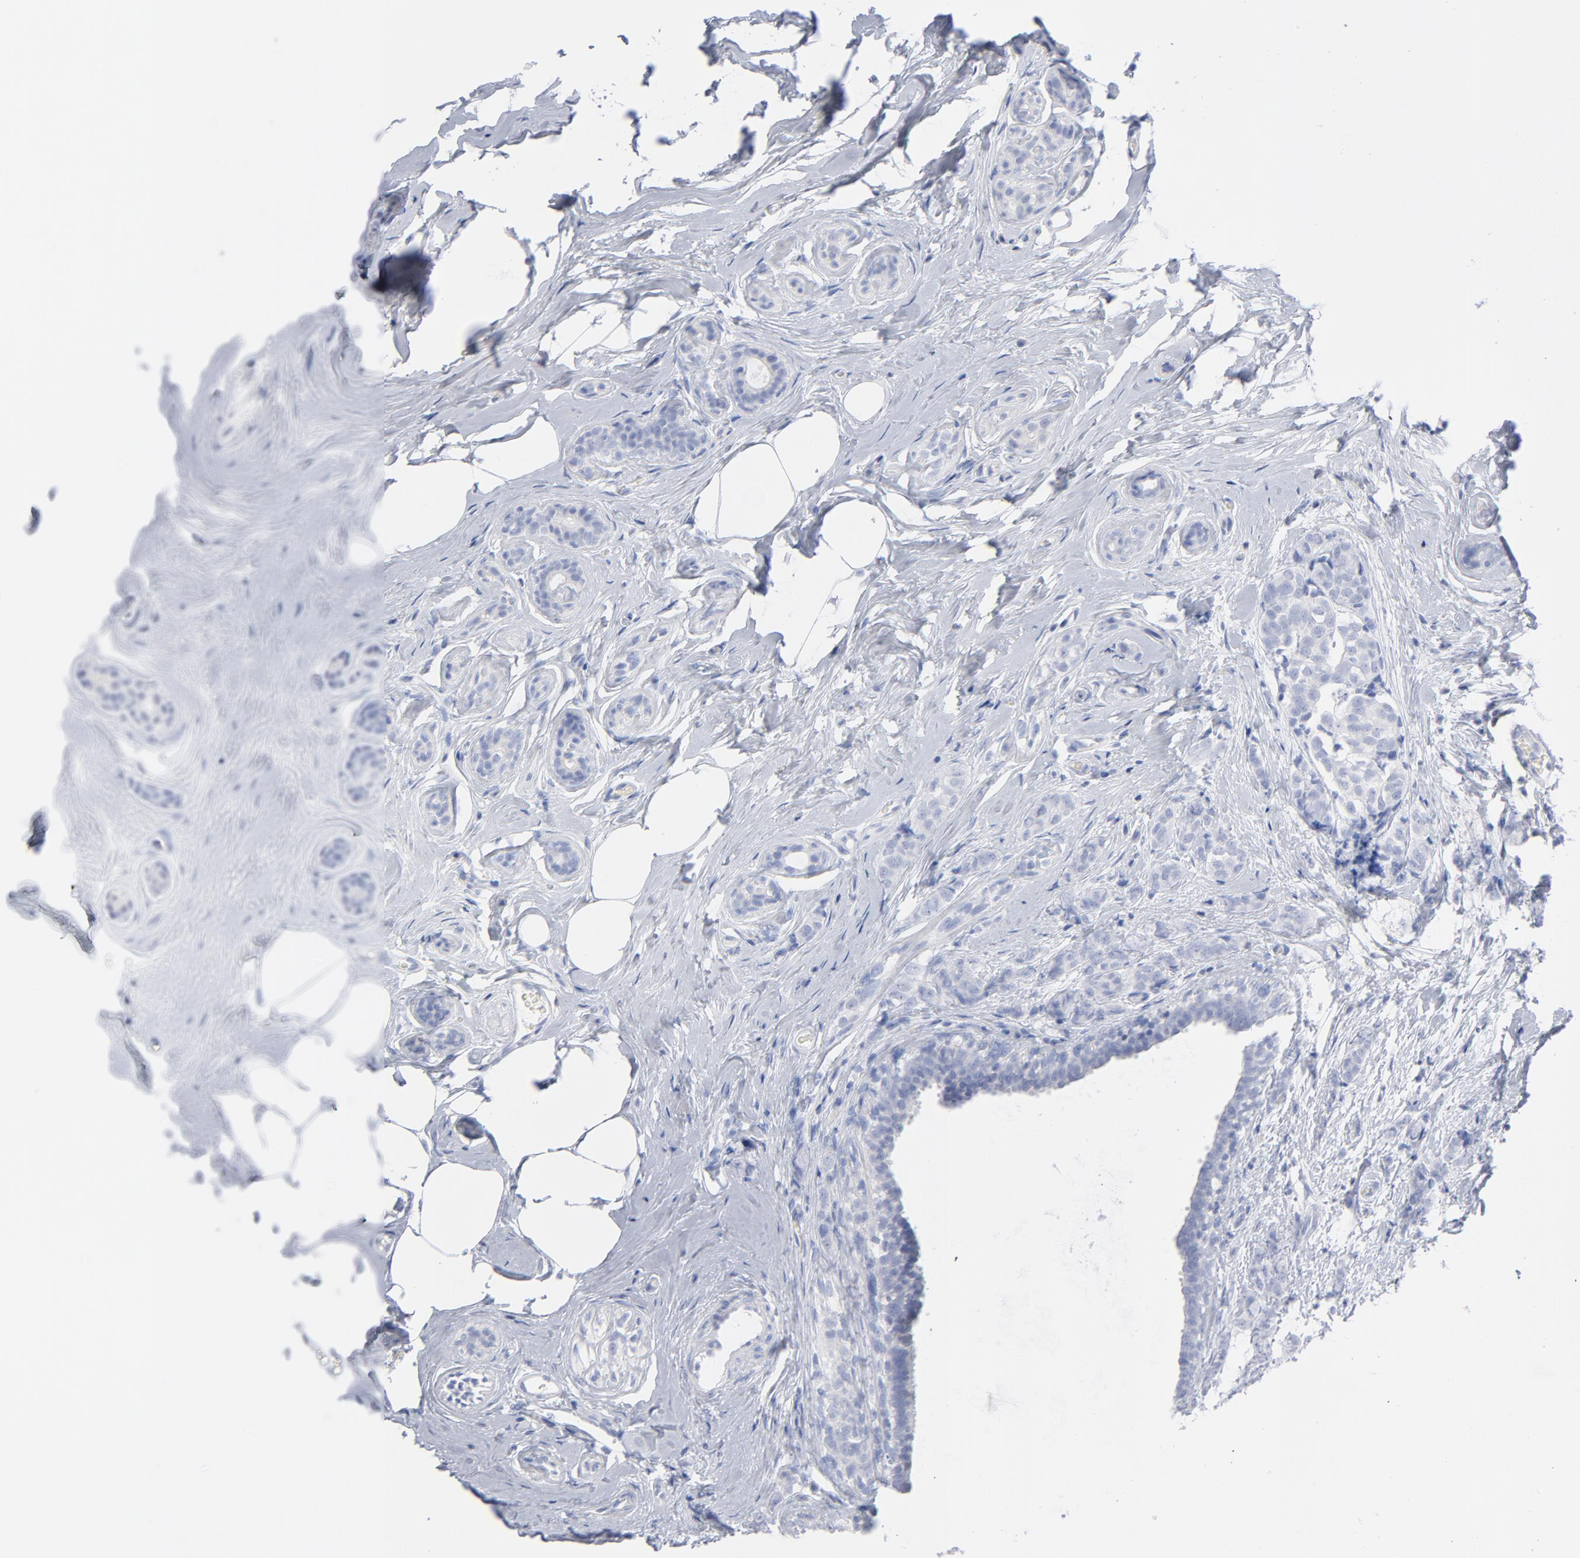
{"staining": {"intensity": "negative", "quantity": "none", "location": "none"}, "tissue": "breast cancer", "cell_type": "Tumor cells", "image_type": "cancer", "snomed": [{"axis": "morphology", "description": "Lobular carcinoma"}, {"axis": "topography", "description": "Breast"}], "caption": "The micrograph shows no staining of tumor cells in breast lobular carcinoma.", "gene": "P2RY8", "patient": {"sex": "female", "age": 60}}